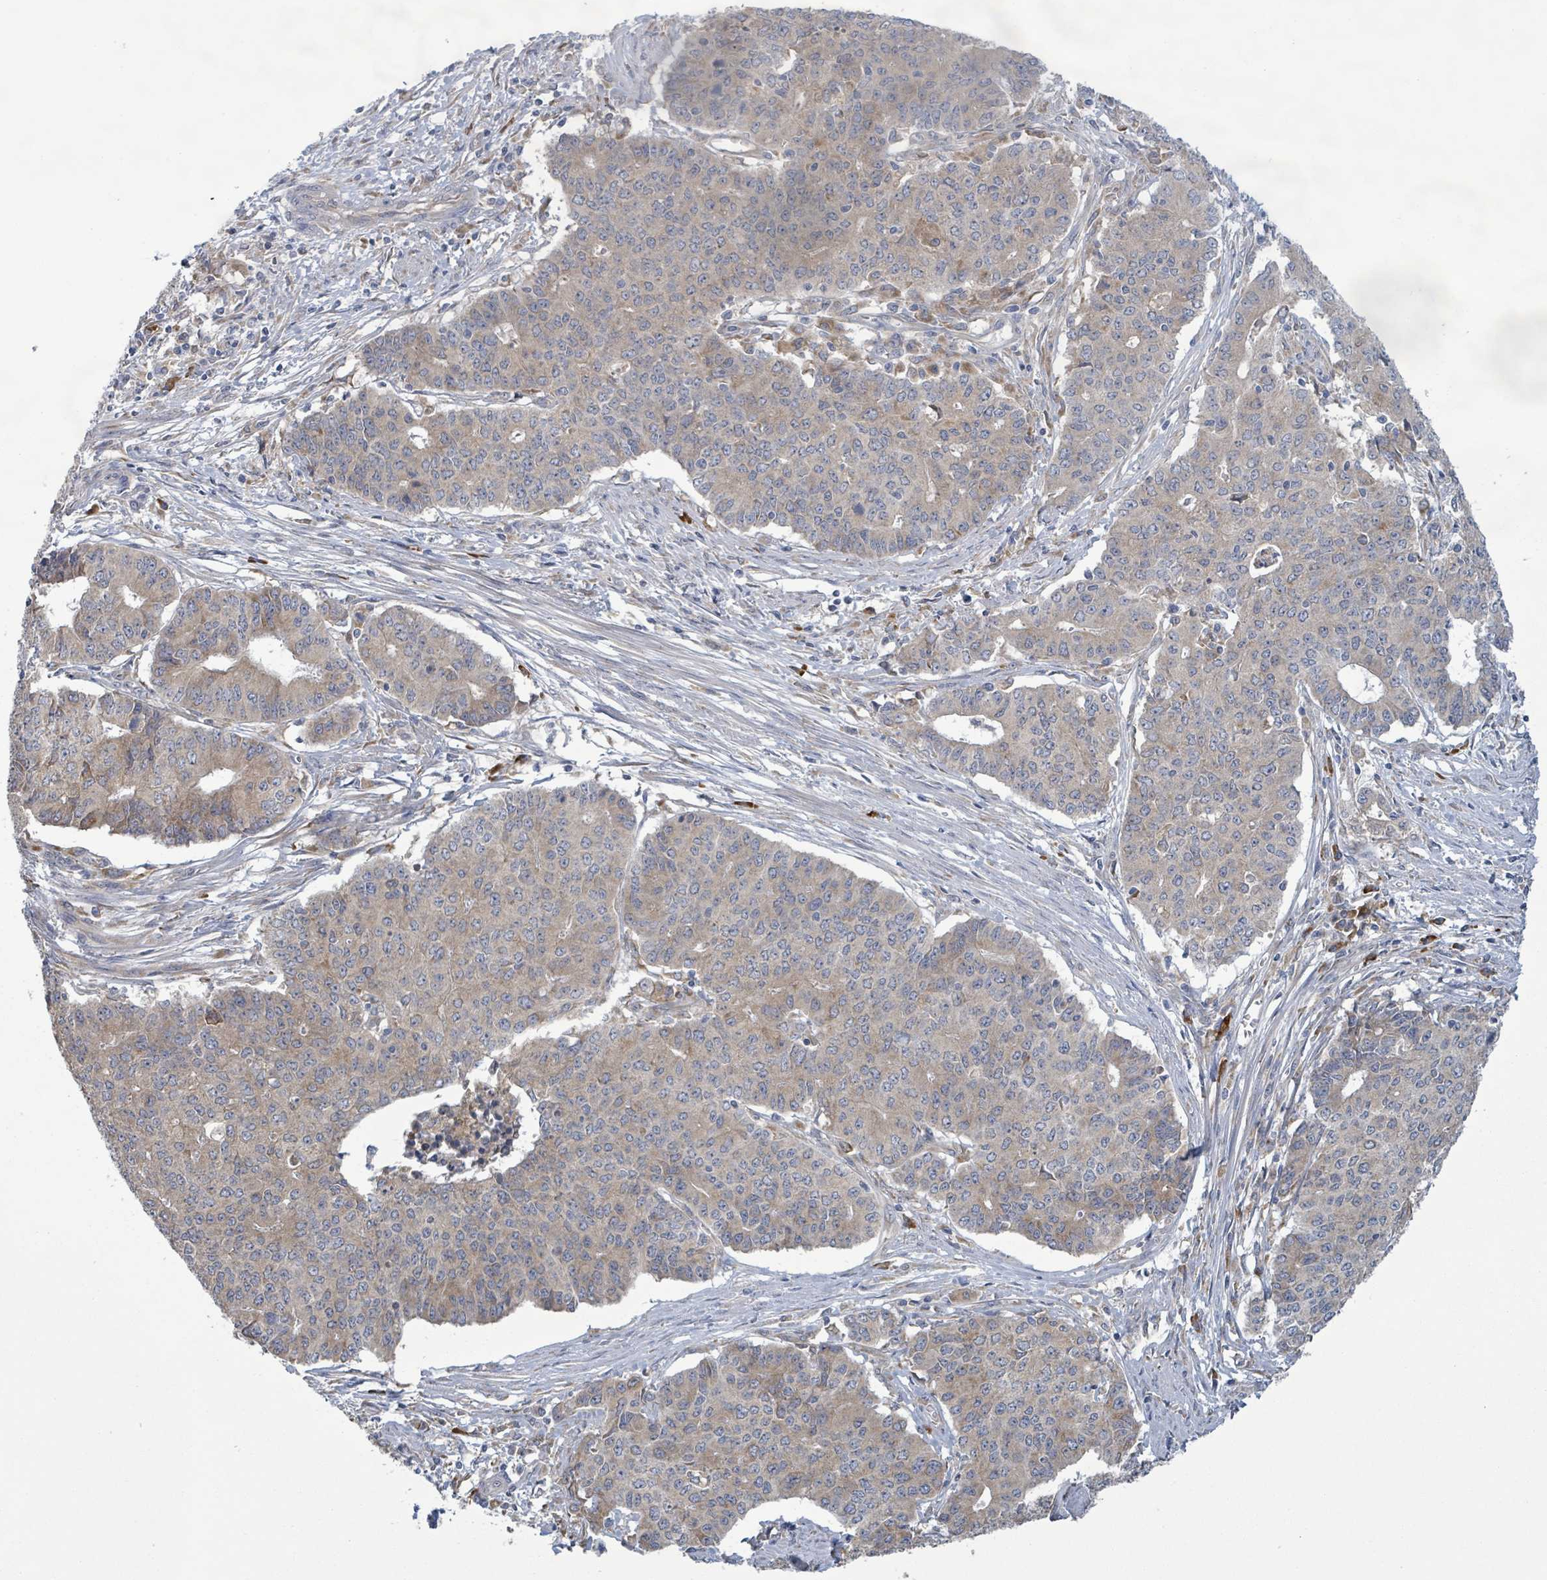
{"staining": {"intensity": "weak", "quantity": ">75%", "location": "cytoplasmic/membranous"}, "tissue": "endometrial cancer", "cell_type": "Tumor cells", "image_type": "cancer", "snomed": [{"axis": "morphology", "description": "Adenocarcinoma, NOS"}, {"axis": "topography", "description": "Endometrium"}], "caption": "Endometrial adenocarcinoma tissue reveals weak cytoplasmic/membranous expression in about >75% of tumor cells, visualized by immunohistochemistry. Using DAB (3,3'-diaminobenzidine) (brown) and hematoxylin (blue) stains, captured at high magnification using brightfield microscopy.", "gene": "ATP13A1", "patient": {"sex": "female", "age": 59}}